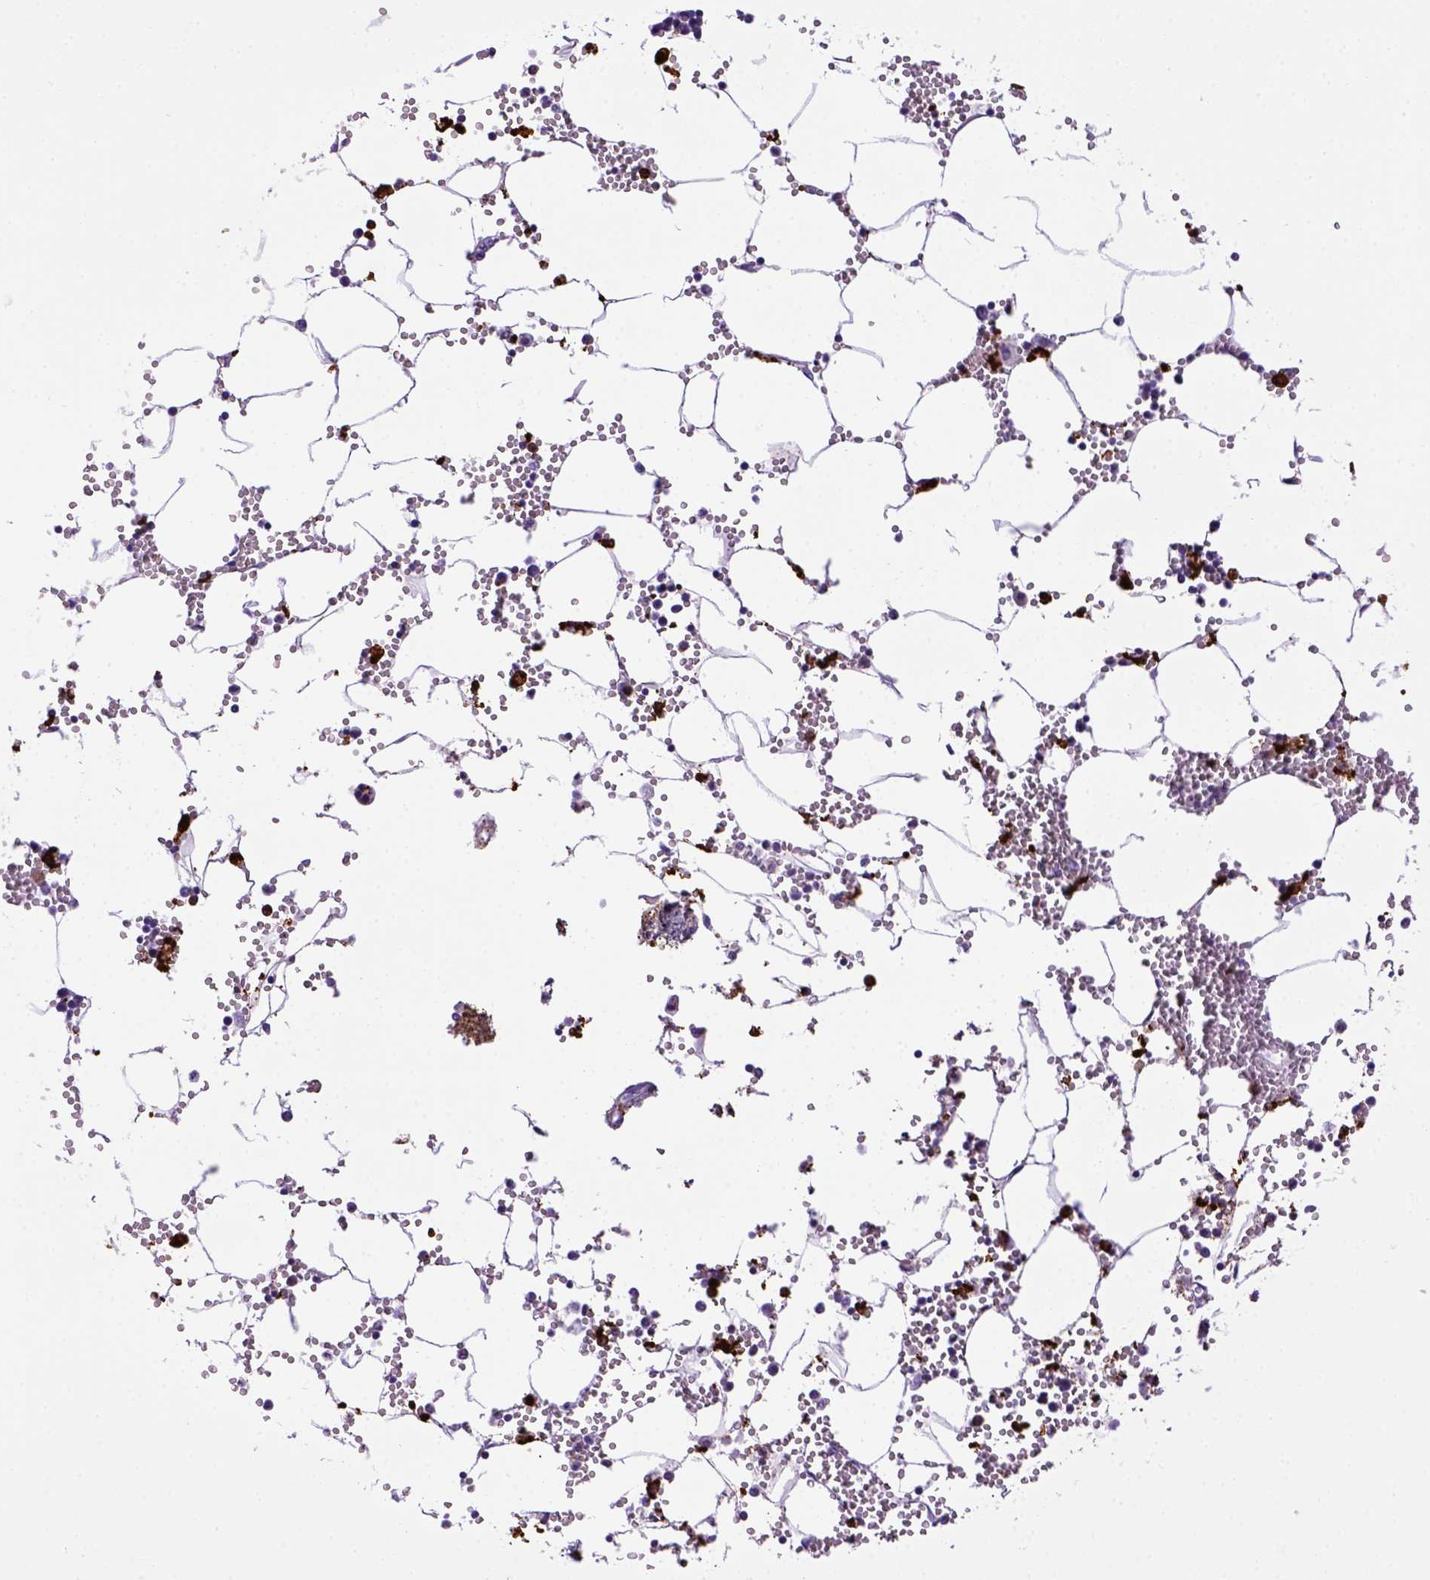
{"staining": {"intensity": "strong", "quantity": "<25%", "location": "nuclear"}, "tissue": "bone marrow", "cell_type": "Hematopoietic cells", "image_type": "normal", "snomed": [{"axis": "morphology", "description": "Normal tissue, NOS"}, {"axis": "topography", "description": "Bone marrow"}], "caption": "This photomicrograph shows normal bone marrow stained with IHC to label a protein in brown. The nuclear of hematopoietic cells show strong positivity for the protein. Nuclei are counter-stained blue.", "gene": "CD68", "patient": {"sex": "male", "age": 54}}